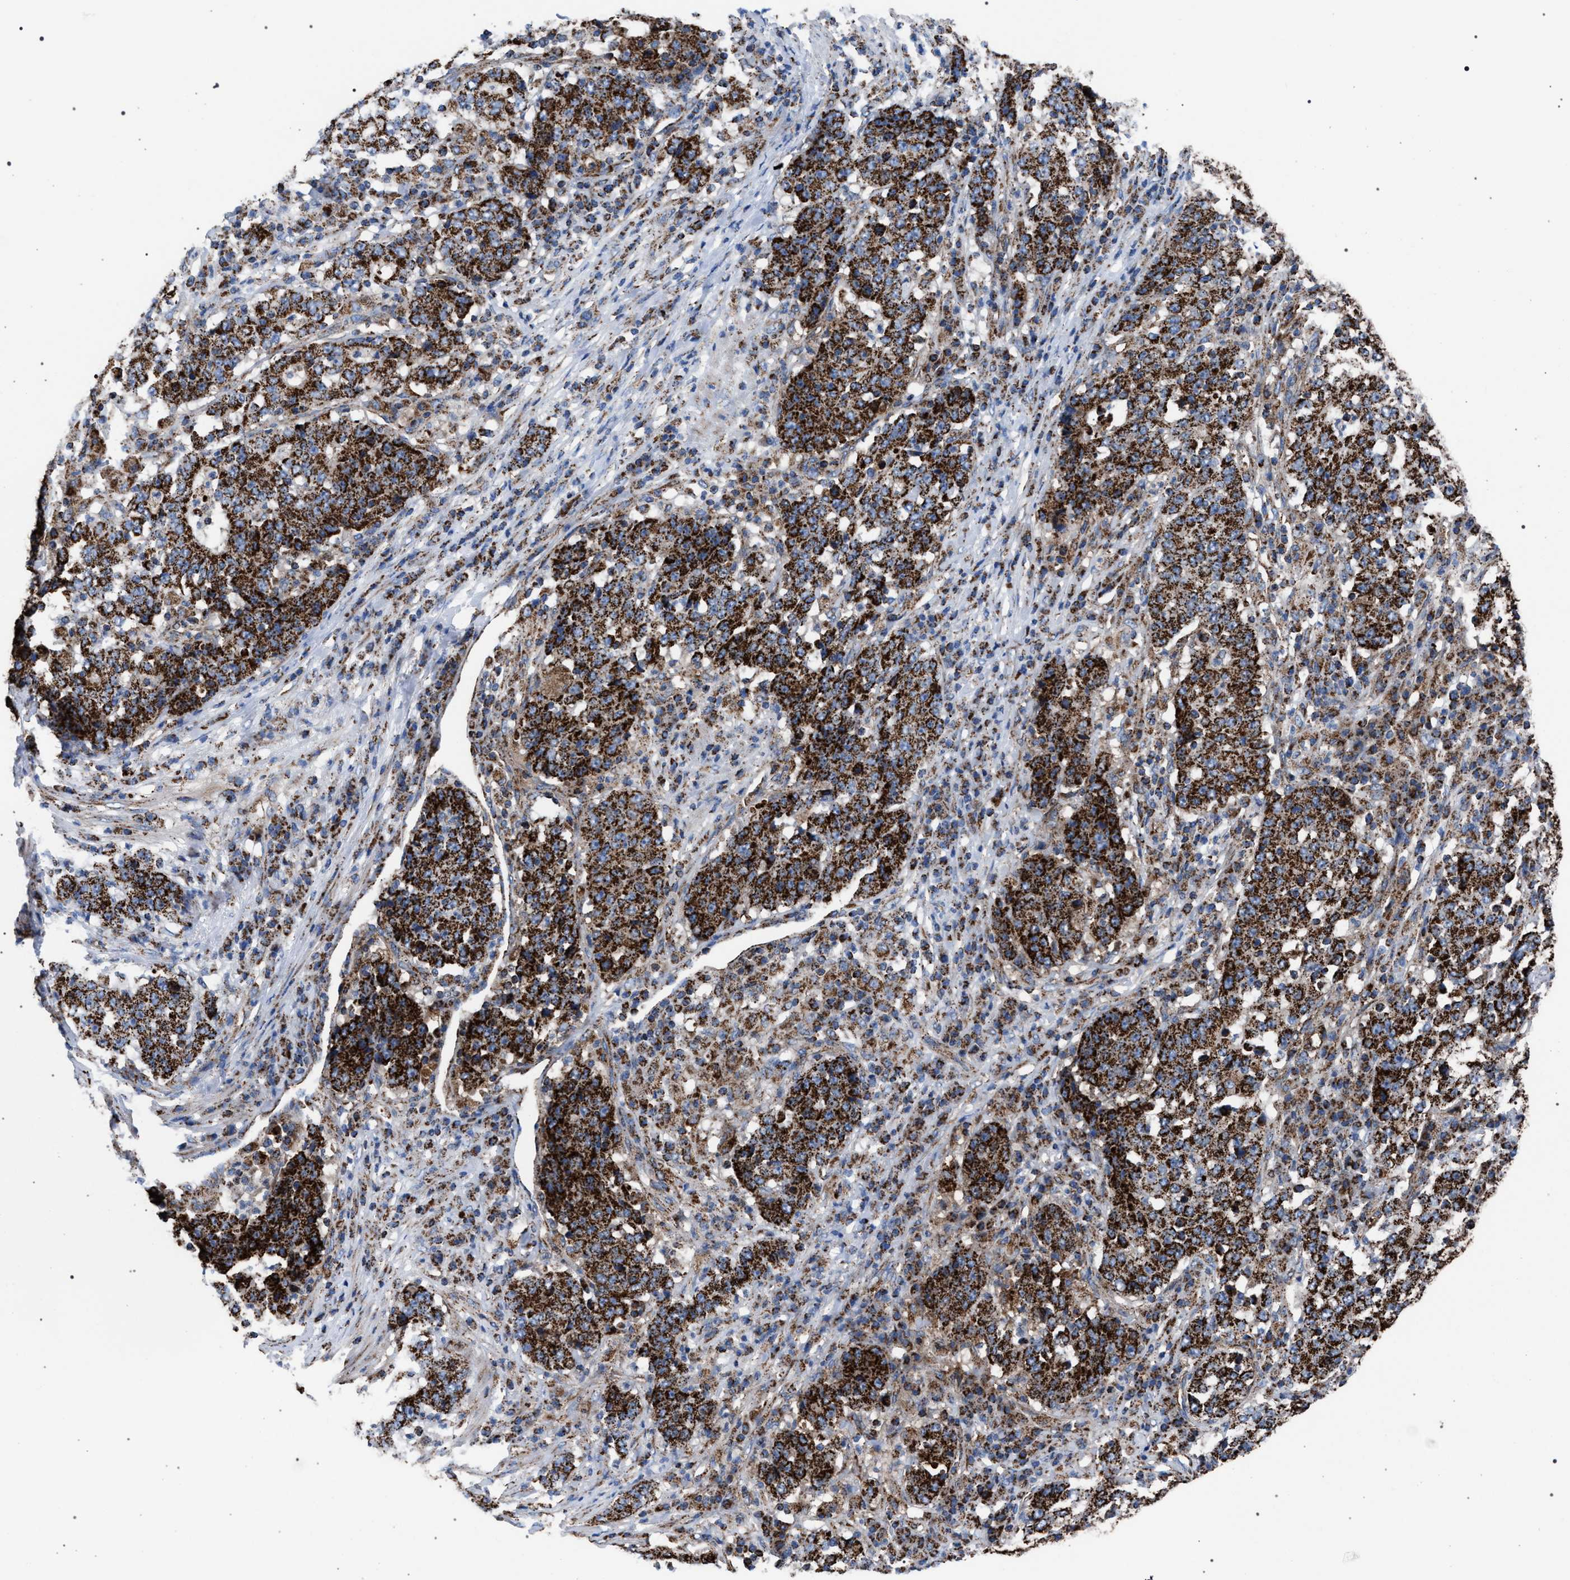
{"staining": {"intensity": "strong", "quantity": ">75%", "location": "cytoplasmic/membranous"}, "tissue": "stomach cancer", "cell_type": "Tumor cells", "image_type": "cancer", "snomed": [{"axis": "morphology", "description": "Adenocarcinoma, NOS"}, {"axis": "topography", "description": "Stomach"}], "caption": "Protein staining of stomach adenocarcinoma tissue shows strong cytoplasmic/membranous expression in about >75% of tumor cells.", "gene": "VPS13A", "patient": {"sex": "male", "age": 59}}